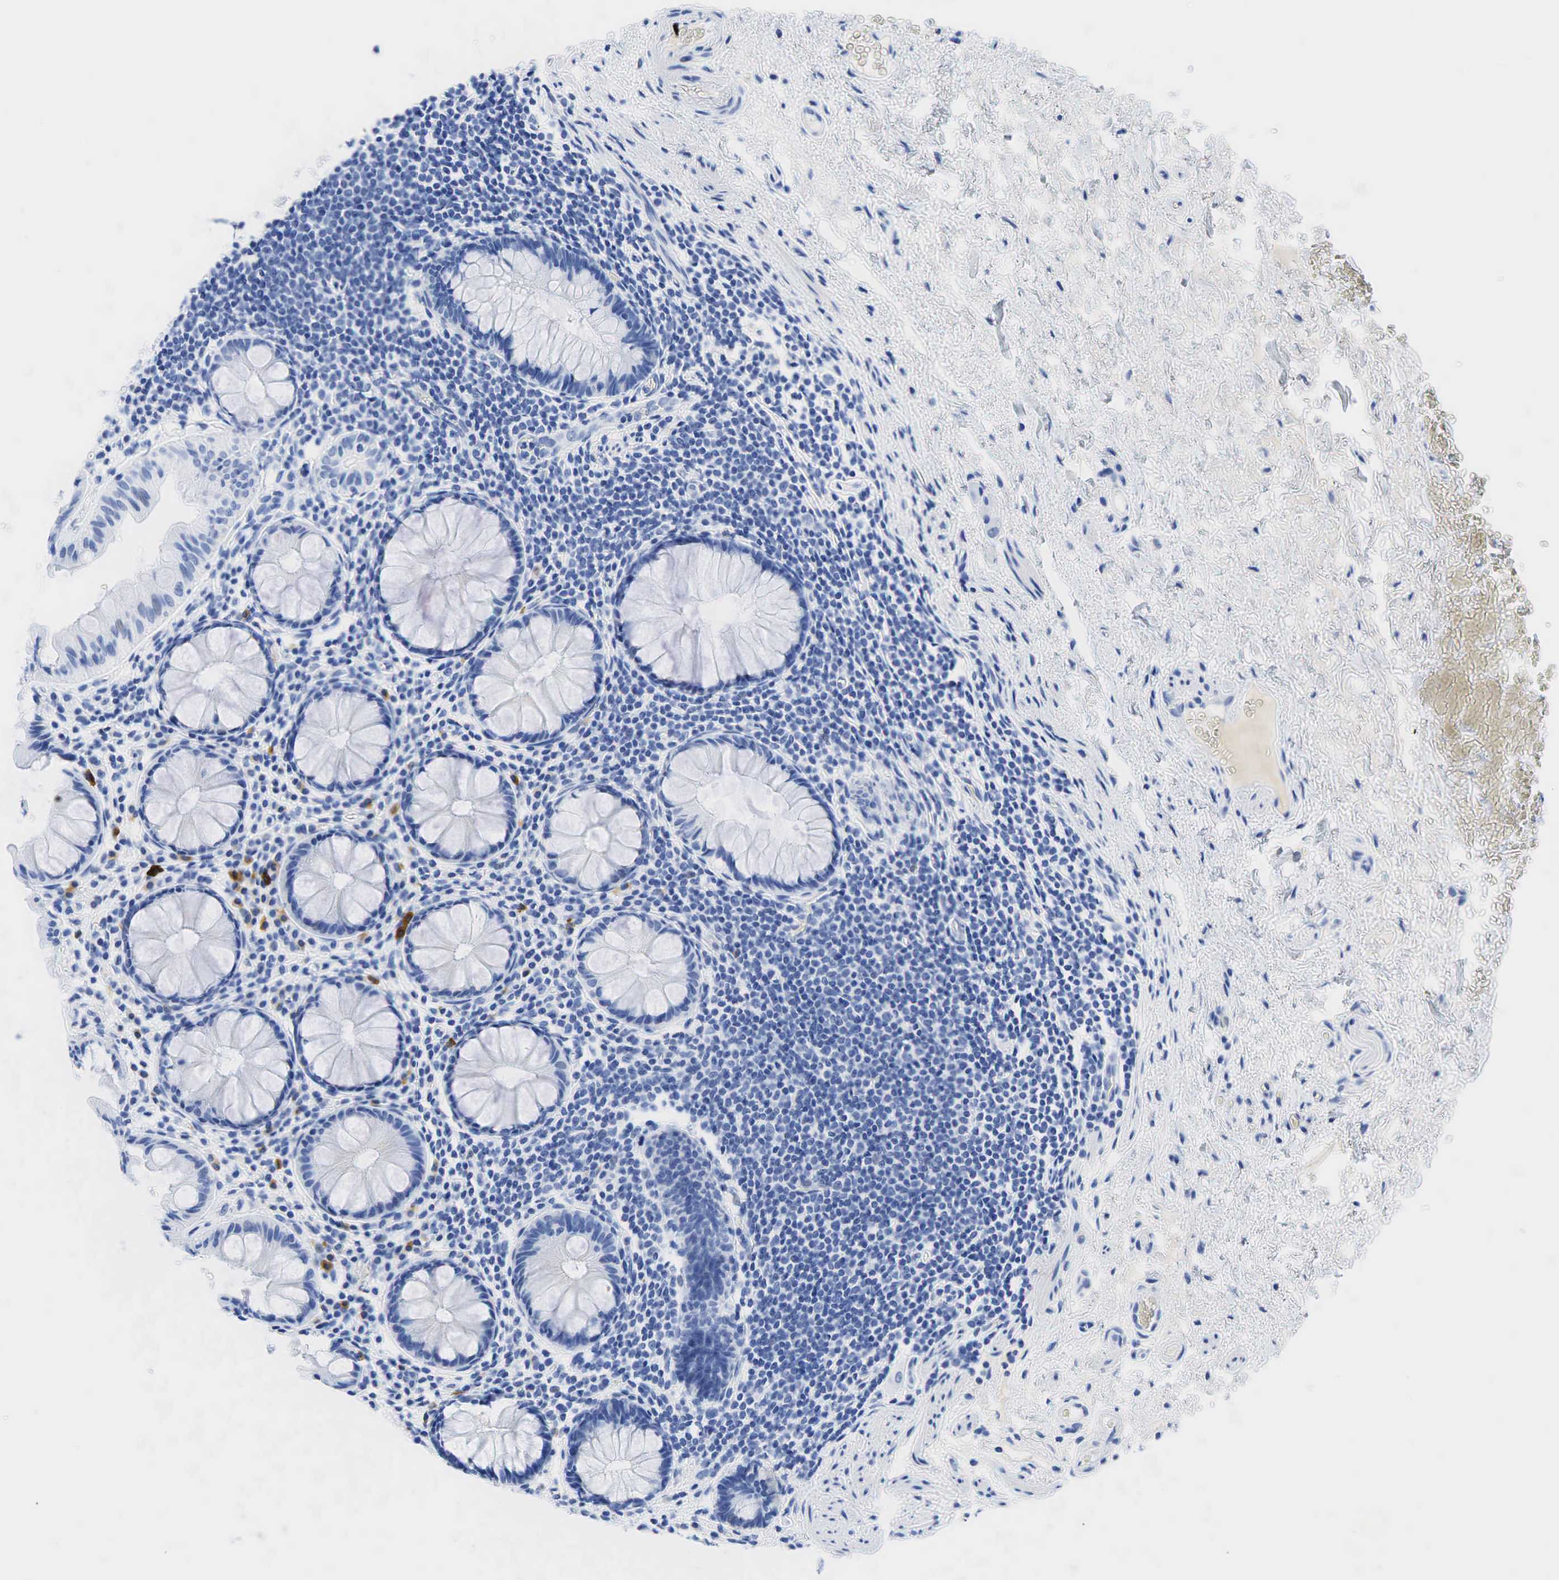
{"staining": {"intensity": "negative", "quantity": "none", "location": "none"}, "tissue": "rectum", "cell_type": "Glandular cells", "image_type": "normal", "snomed": [{"axis": "morphology", "description": "Normal tissue, NOS"}, {"axis": "topography", "description": "Rectum"}], "caption": "Photomicrograph shows no protein positivity in glandular cells of benign rectum.", "gene": "INHA", "patient": {"sex": "male", "age": 77}}